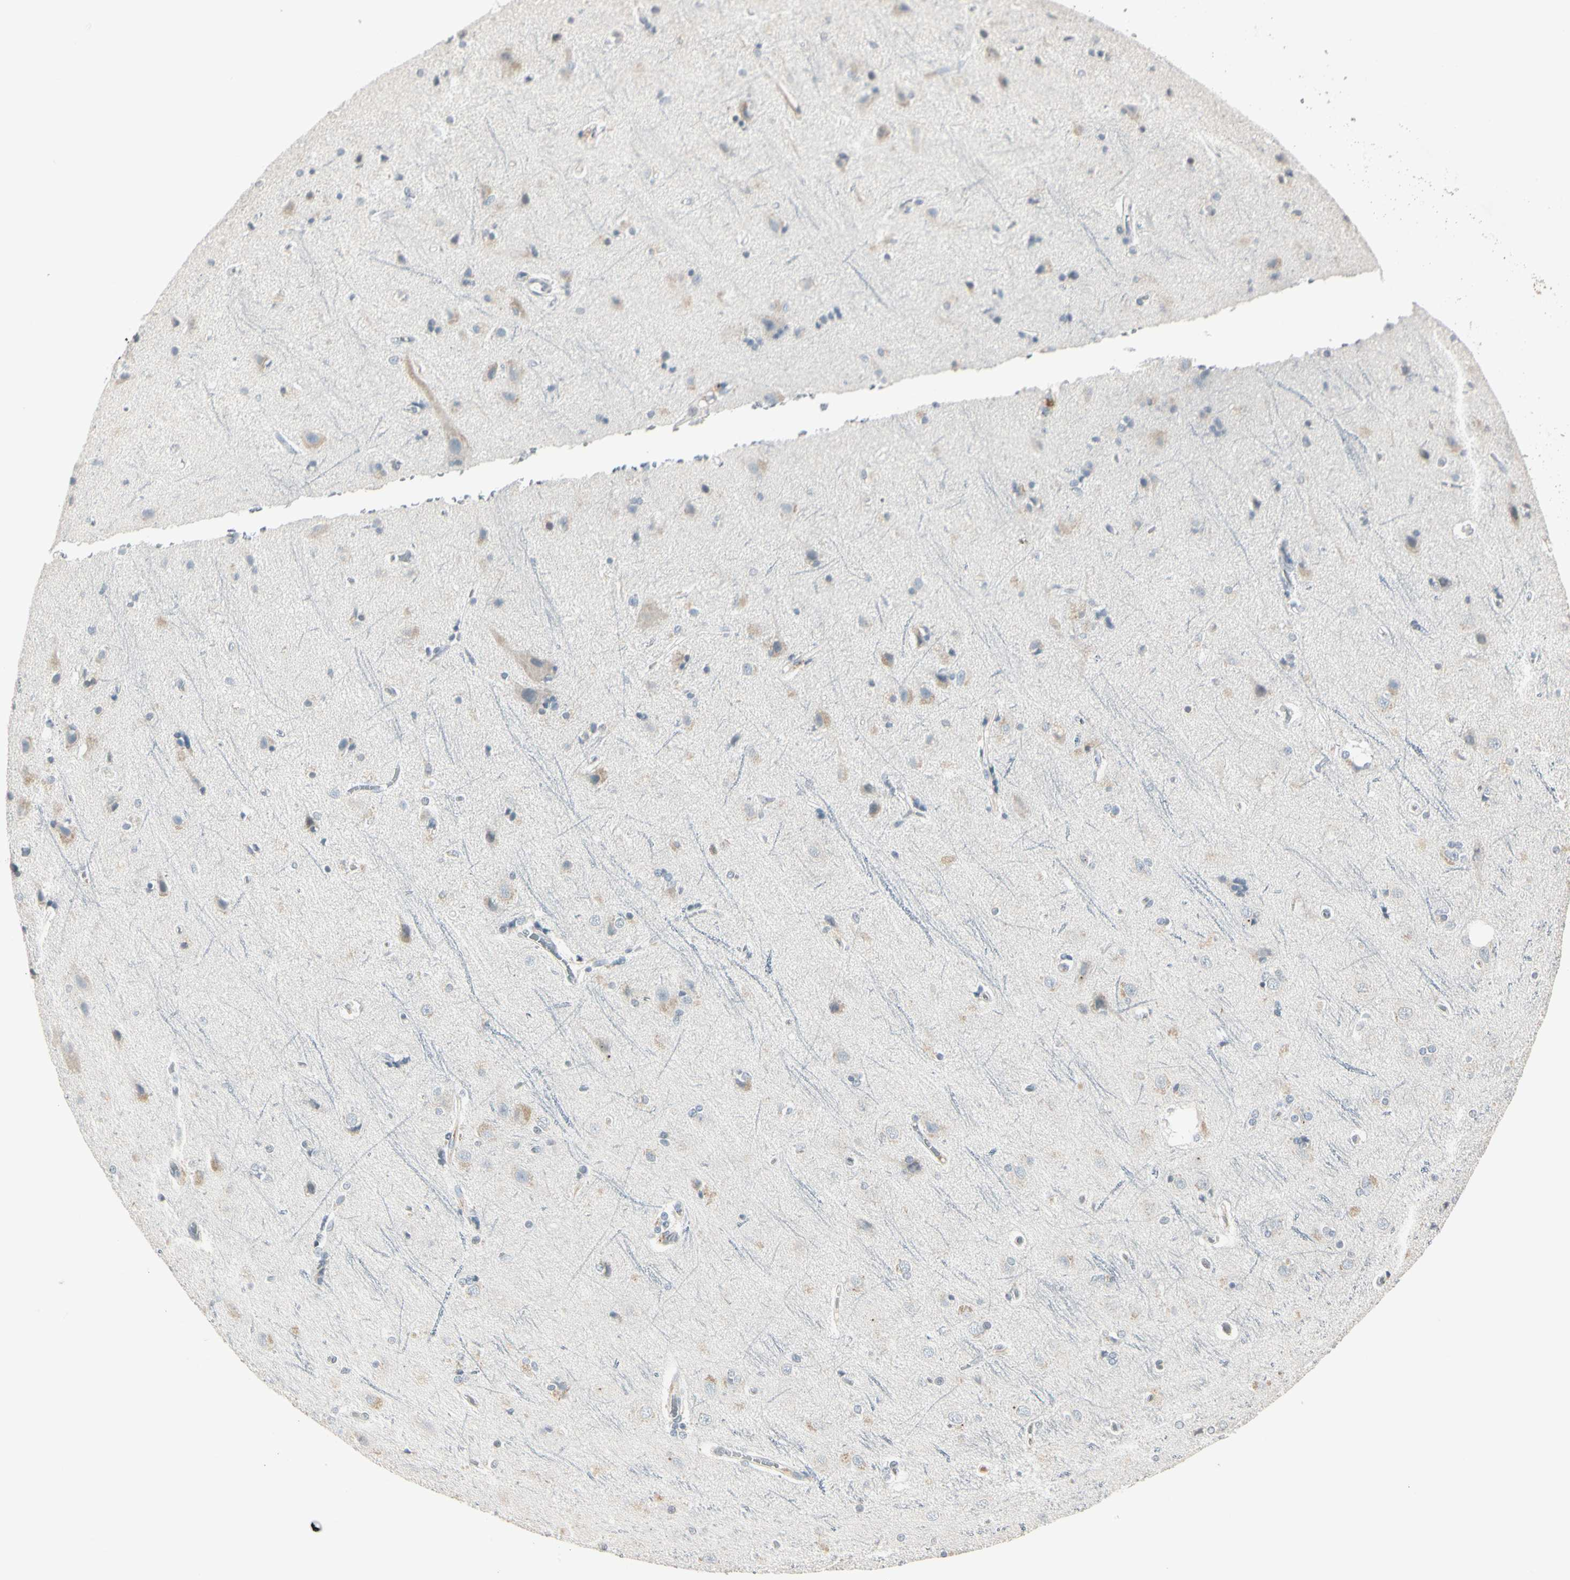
{"staining": {"intensity": "weak", "quantity": "<25%", "location": "cytoplasmic/membranous"}, "tissue": "cerebral cortex", "cell_type": "Endothelial cells", "image_type": "normal", "snomed": [{"axis": "morphology", "description": "Normal tissue, NOS"}, {"axis": "topography", "description": "Cerebral cortex"}], "caption": "DAB immunohistochemical staining of benign cerebral cortex demonstrates no significant expression in endothelial cells.", "gene": "DMPK", "patient": {"sex": "female", "age": 54}}